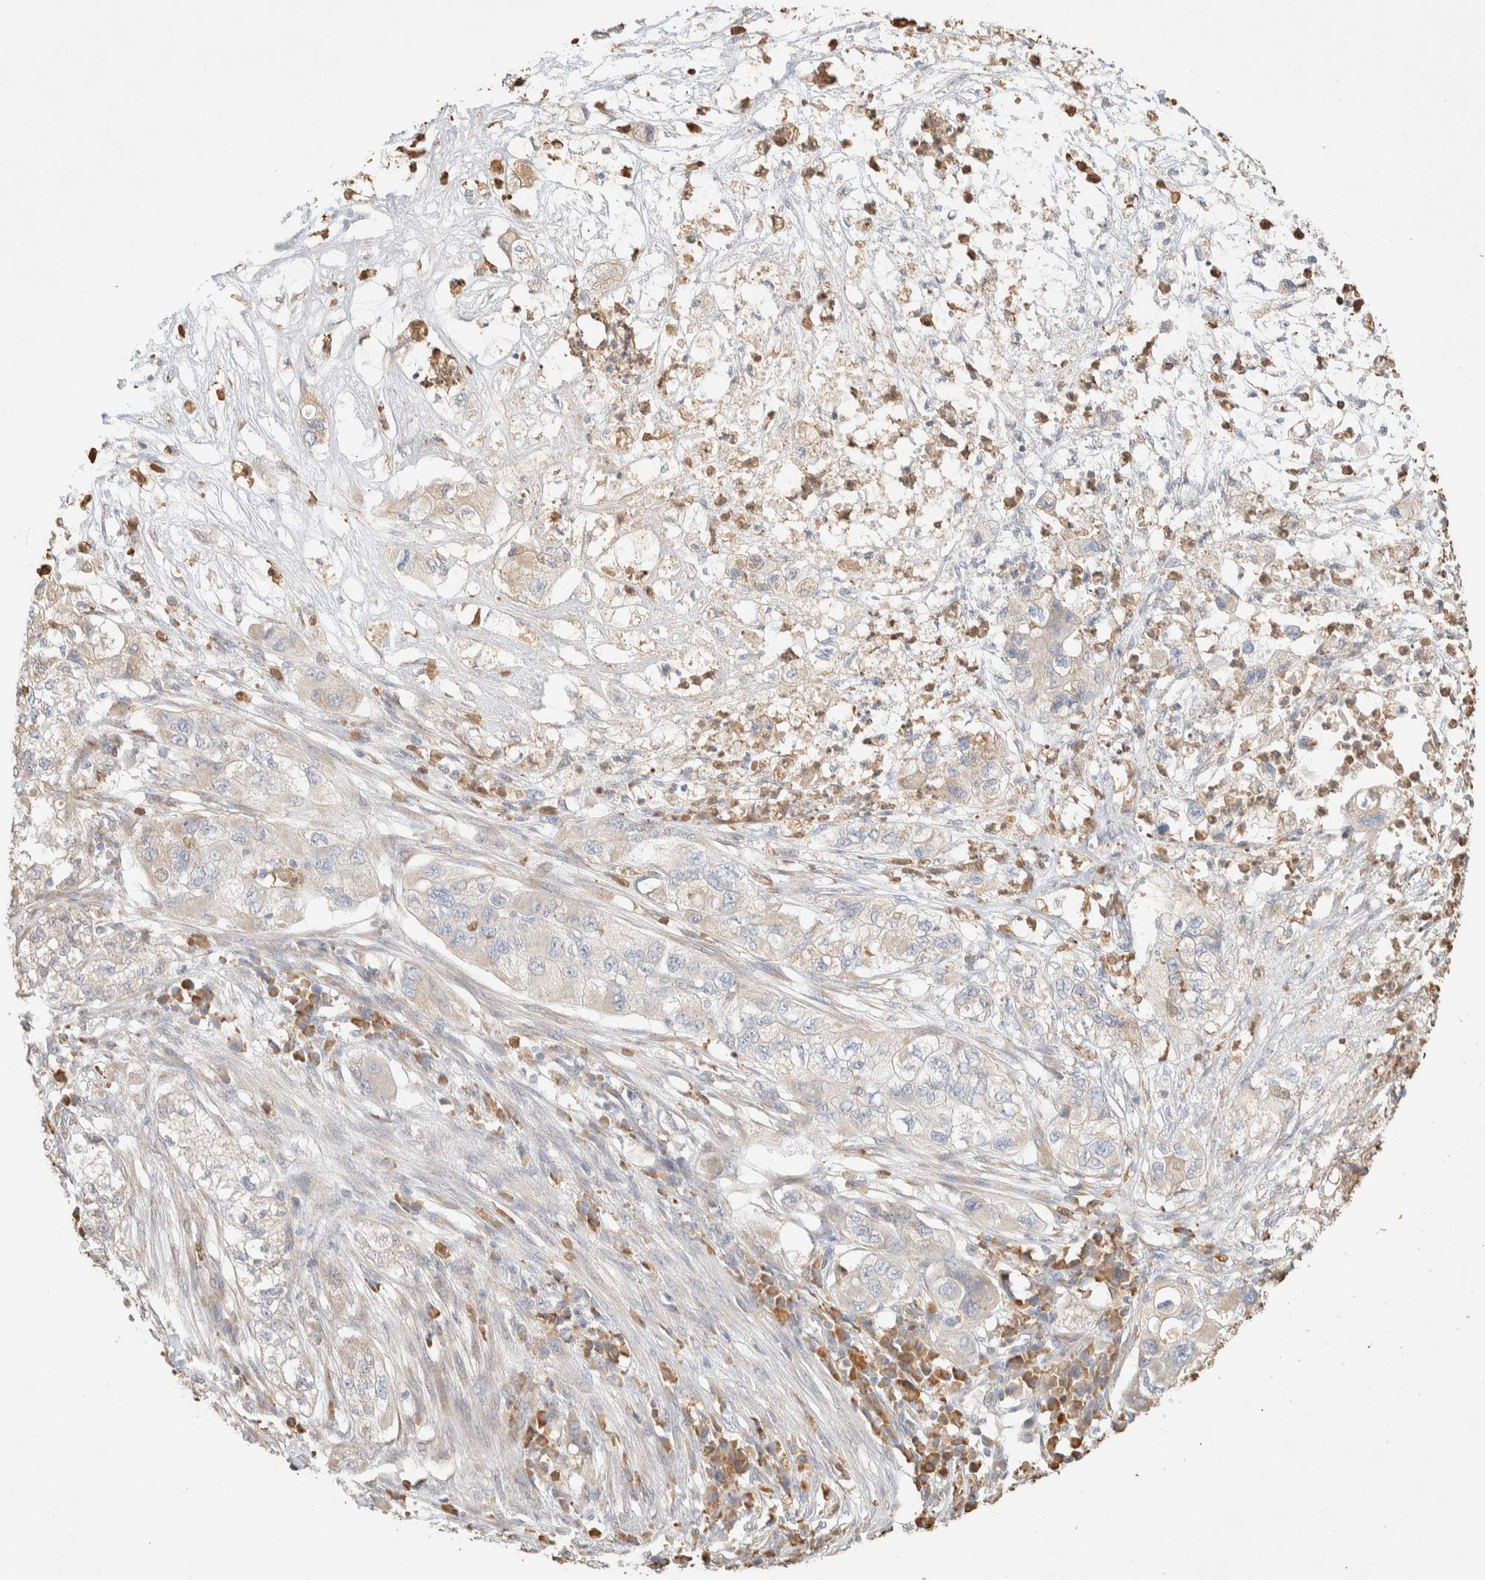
{"staining": {"intensity": "weak", "quantity": "<25%", "location": "cytoplasmic/membranous"}, "tissue": "pancreatic cancer", "cell_type": "Tumor cells", "image_type": "cancer", "snomed": [{"axis": "morphology", "description": "Adenocarcinoma, NOS"}, {"axis": "topography", "description": "Pancreas"}], "caption": "Immunohistochemistry micrograph of neoplastic tissue: human adenocarcinoma (pancreatic) stained with DAB (3,3'-diaminobenzidine) reveals no significant protein expression in tumor cells.", "gene": "TTC3", "patient": {"sex": "female", "age": 78}}